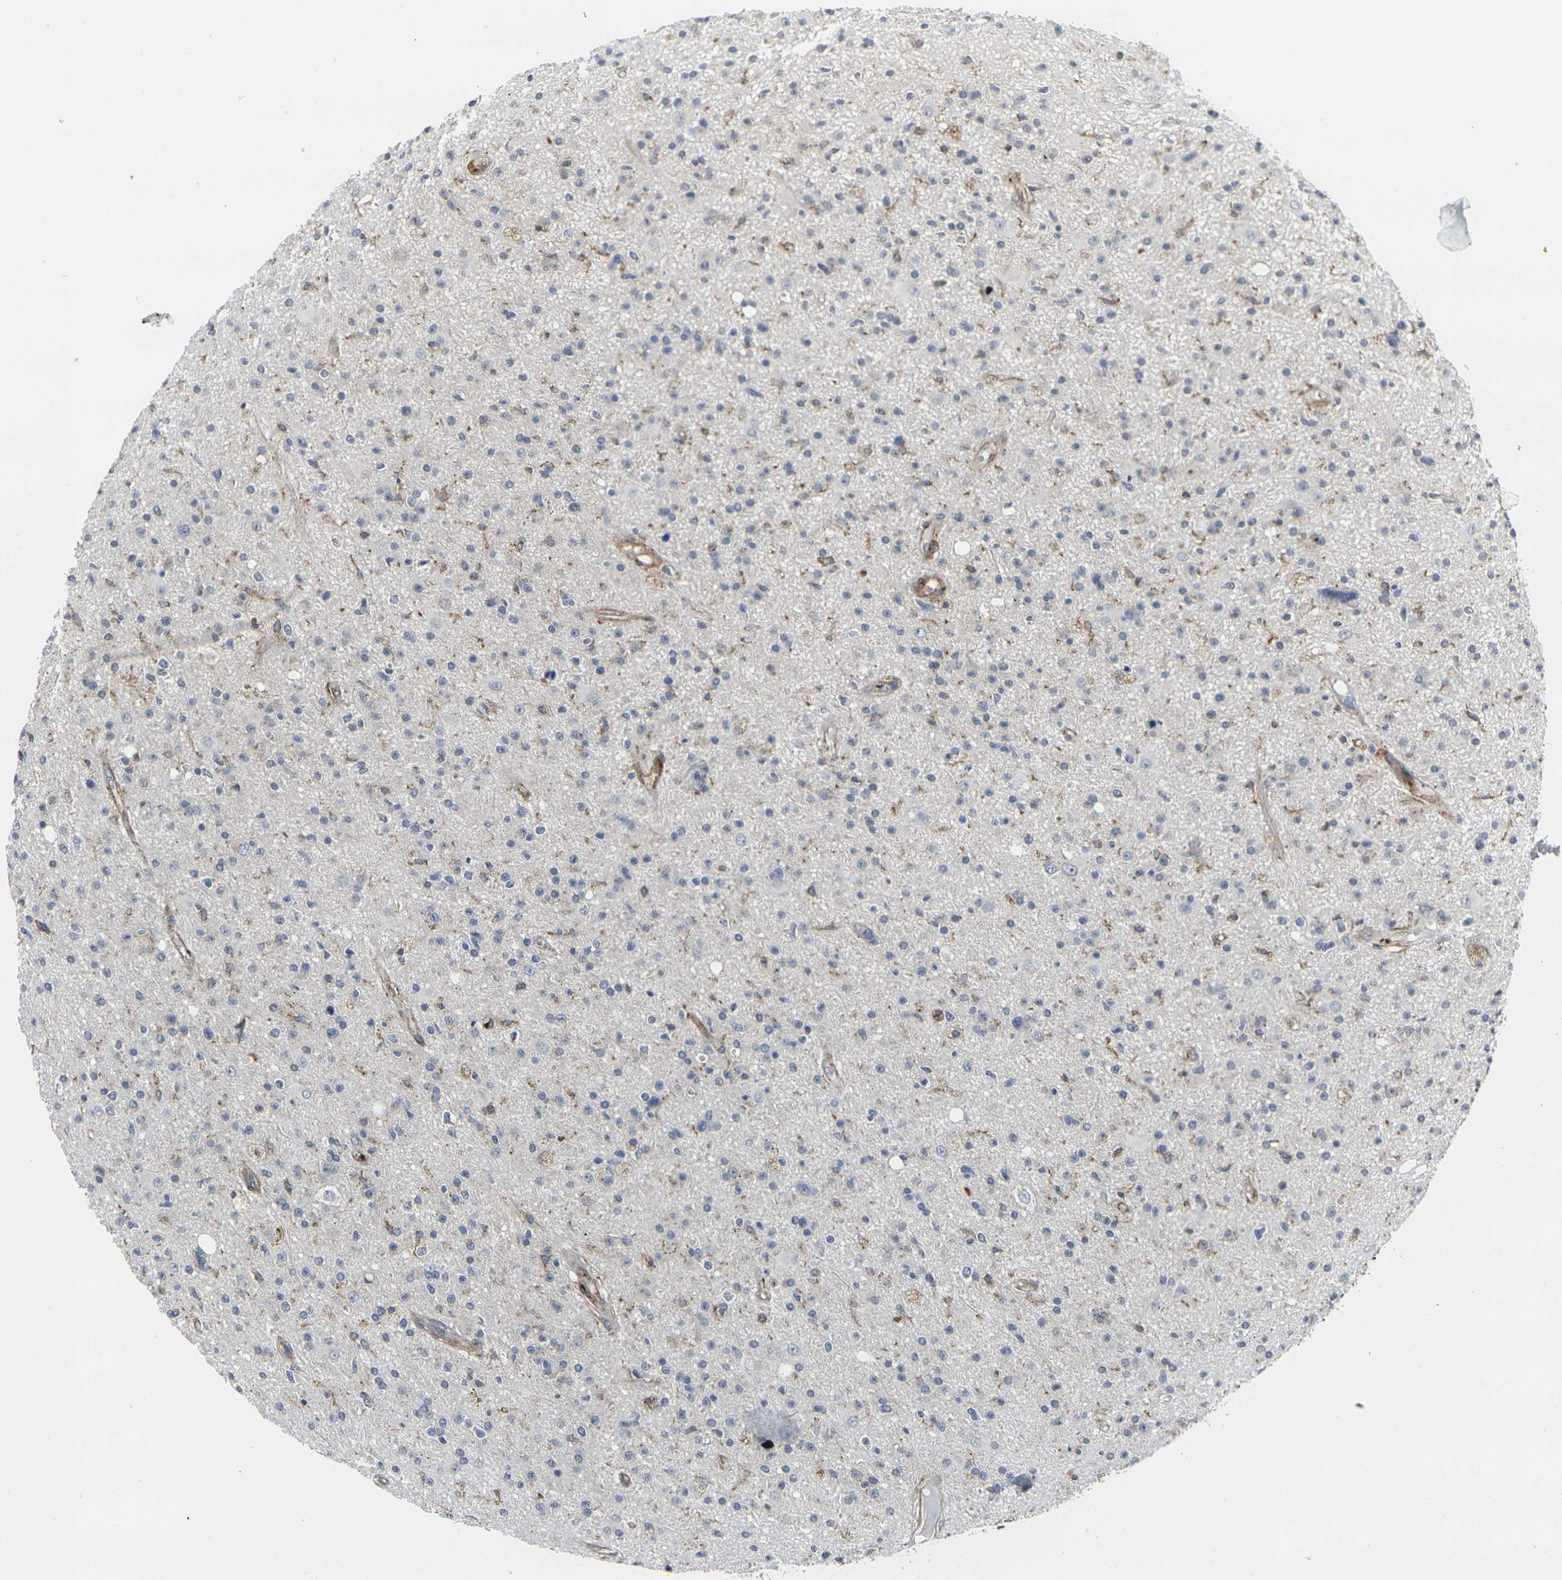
{"staining": {"intensity": "weak", "quantity": "<25%", "location": "cytoplasmic/membranous"}, "tissue": "glioma", "cell_type": "Tumor cells", "image_type": "cancer", "snomed": [{"axis": "morphology", "description": "Glioma, malignant, High grade"}, {"axis": "topography", "description": "Brain"}], "caption": "The image displays no staining of tumor cells in glioma. The staining was performed using DAB to visualize the protein expression in brown, while the nuclei were stained in blue with hematoxylin (Magnification: 20x).", "gene": "MYOF", "patient": {"sex": "male", "age": 33}}